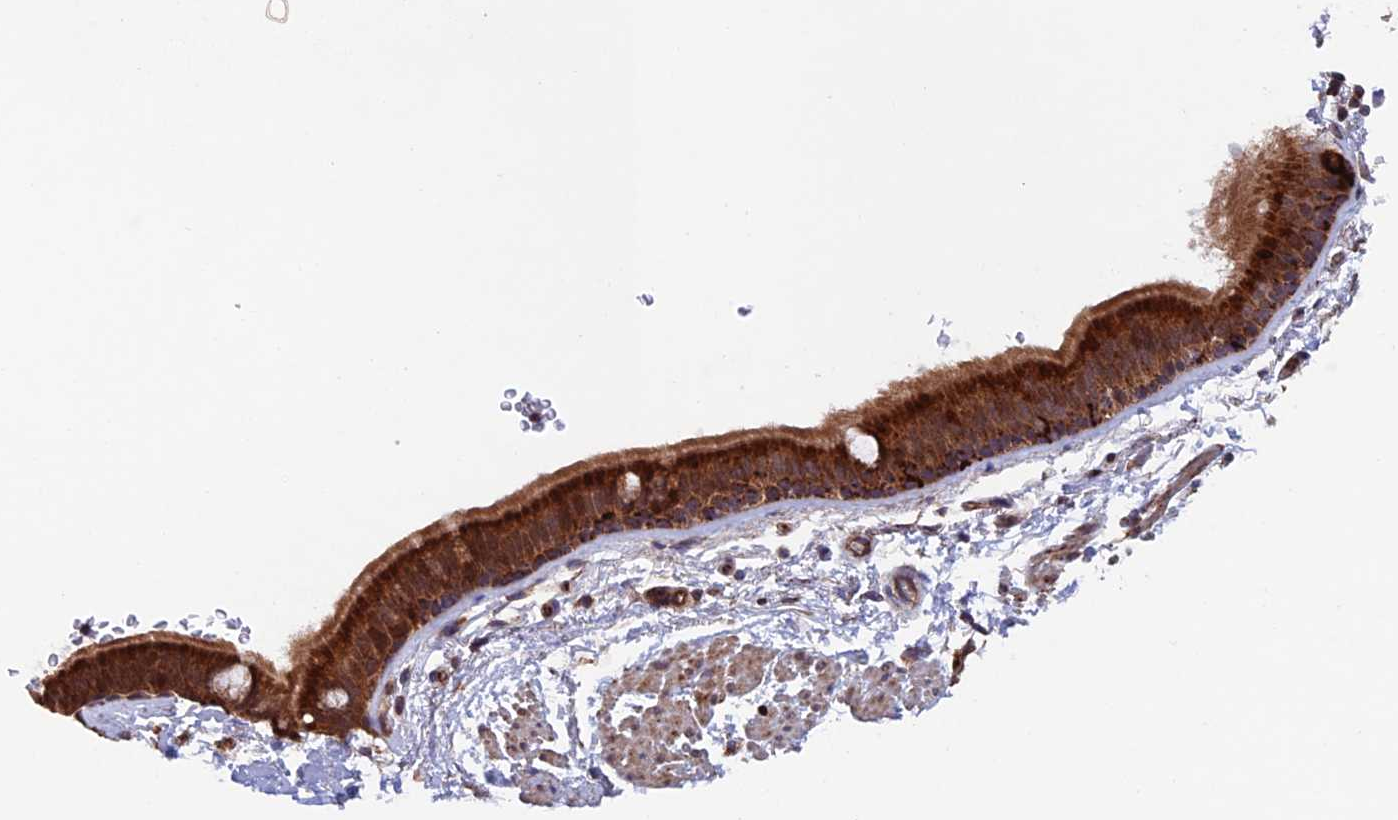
{"staining": {"intensity": "strong", "quantity": ">75%", "location": "cytoplasmic/membranous"}, "tissue": "bronchus", "cell_type": "Respiratory epithelial cells", "image_type": "normal", "snomed": [{"axis": "morphology", "description": "Normal tissue, NOS"}, {"axis": "topography", "description": "Lymph node"}, {"axis": "topography", "description": "Bronchus"}], "caption": "The immunohistochemical stain shows strong cytoplasmic/membranous expression in respiratory epithelial cells of normal bronchus.", "gene": "MRPL1", "patient": {"sex": "female", "age": 70}}